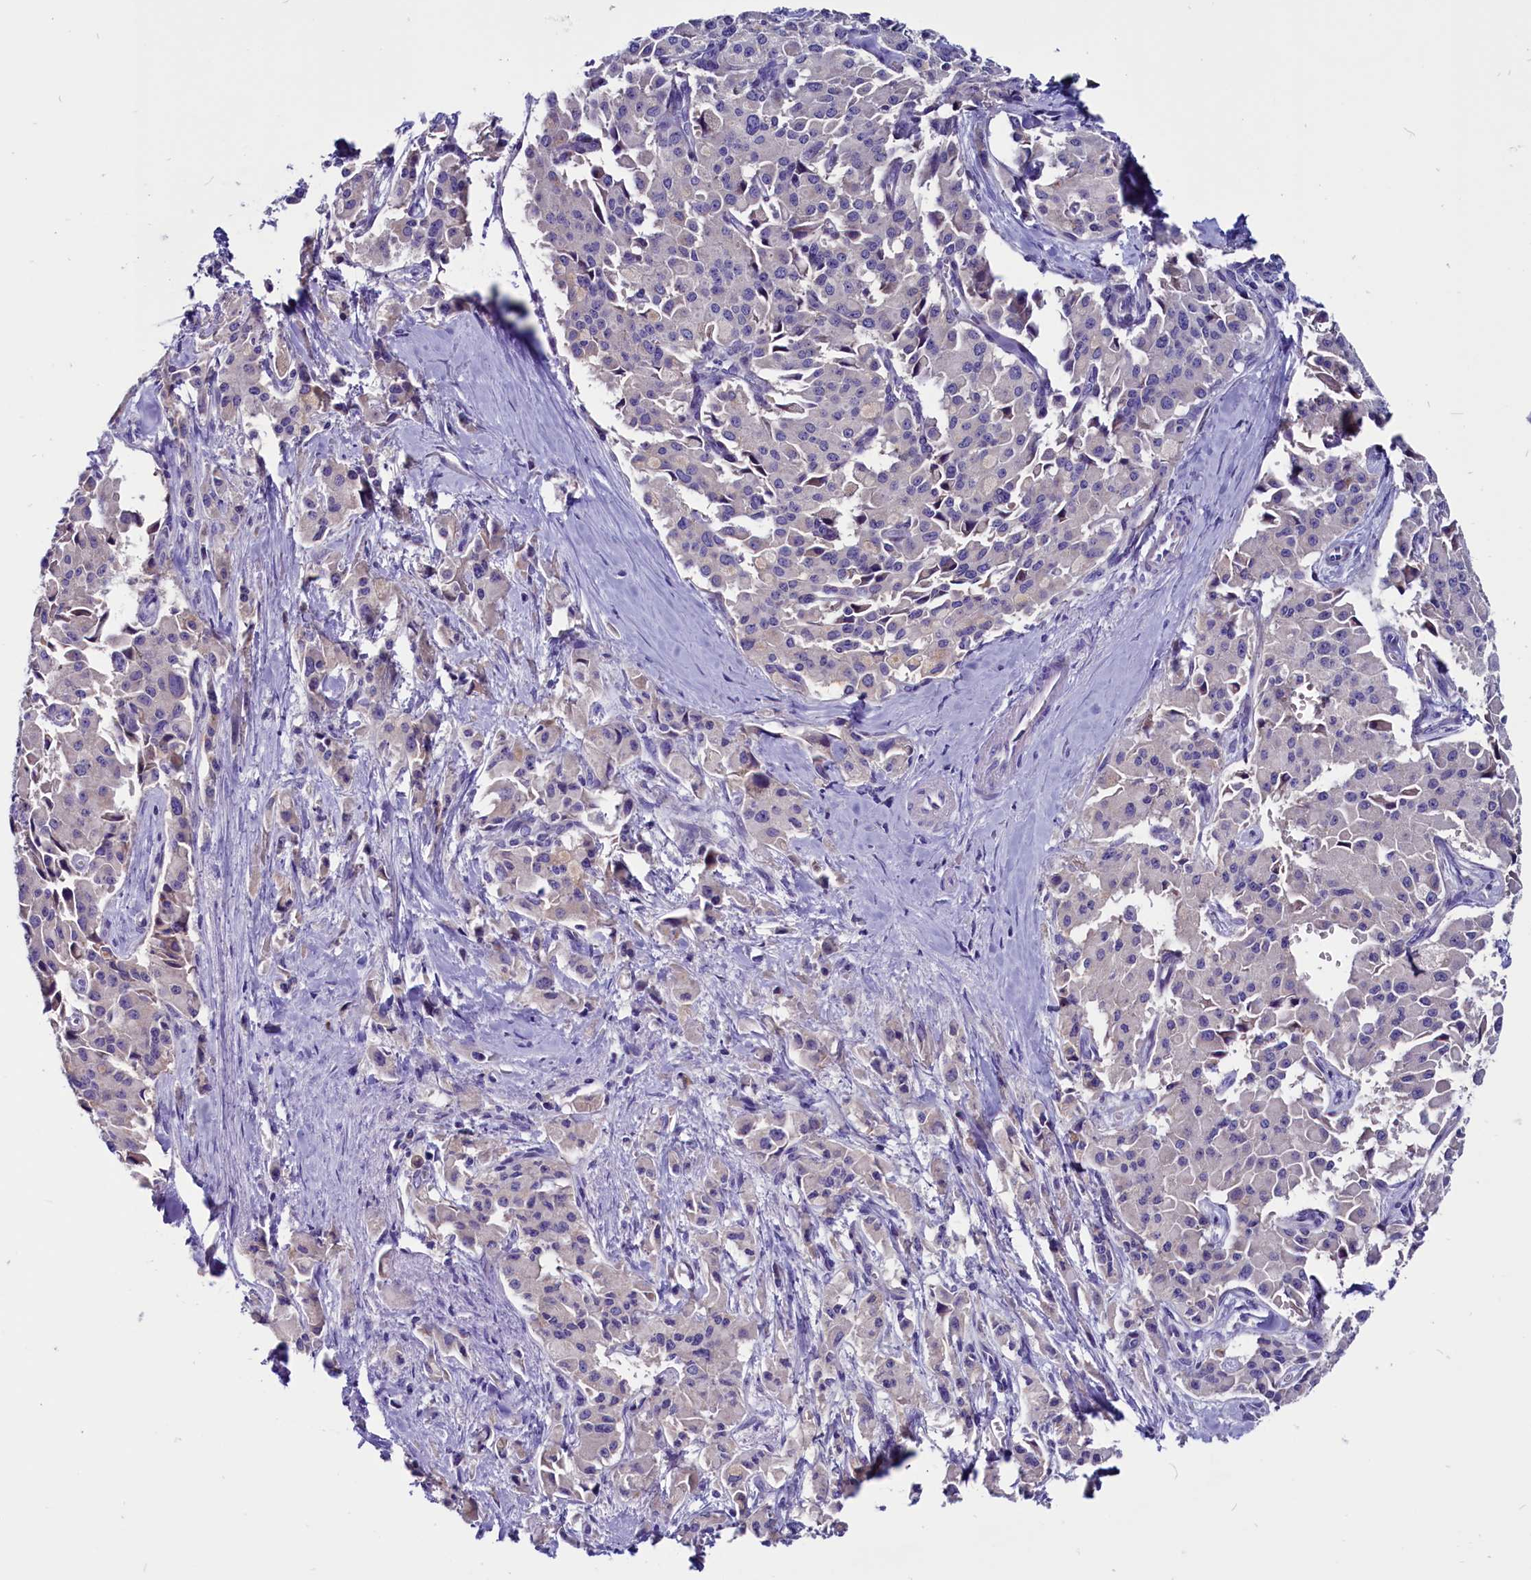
{"staining": {"intensity": "negative", "quantity": "none", "location": "none"}, "tissue": "pancreatic cancer", "cell_type": "Tumor cells", "image_type": "cancer", "snomed": [{"axis": "morphology", "description": "Adenocarcinoma, NOS"}, {"axis": "topography", "description": "Pancreas"}], "caption": "Immunohistochemistry (IHC) of pancreatic cancer exhibits no staining in tumor cells.", "gene": "CCBE1", "patient": {"sex": "male", "age": 65}}